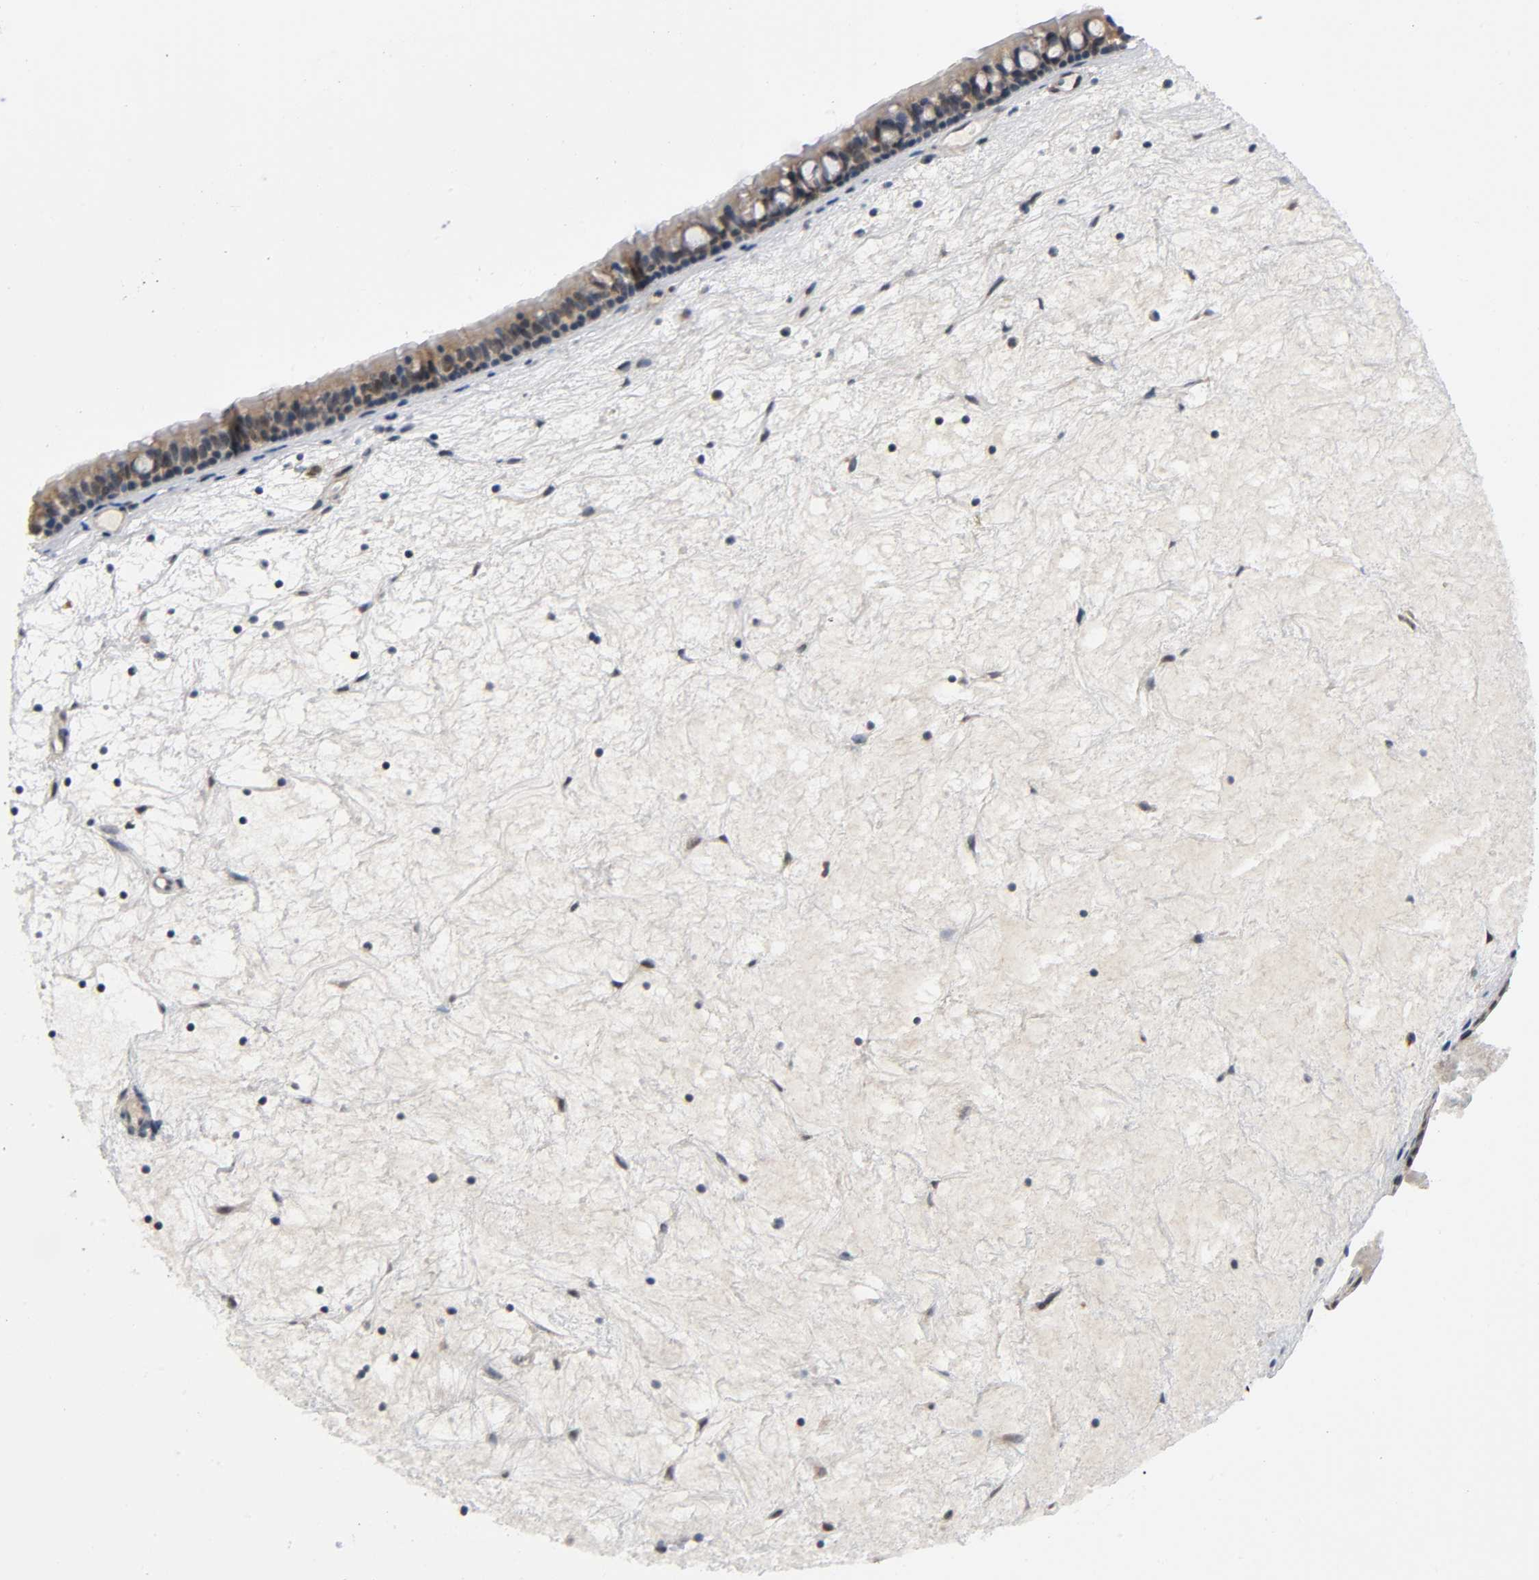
{"staining": {"intensity": "moderate", "quantity": ">75%", "location": "cytoplasmic/membranous"}, "tissue": "nasopharynx", "cell_type": "Respiratory epithelial cells", "image_type": "normal", "snomed": [{"axis": "morphology", "description": "Normal tissue, NOS"}, {"axis": "topography", "description": "Nasopharynx"}], "caption": "Respiratory epithelial cells reveal medium levels of moderate cytoplasmic/membranous staining in approximately >75% of cells in normal nasopharynx.", "gene": "MAPK8", "patient": {"sex": "female", "age": 78}}